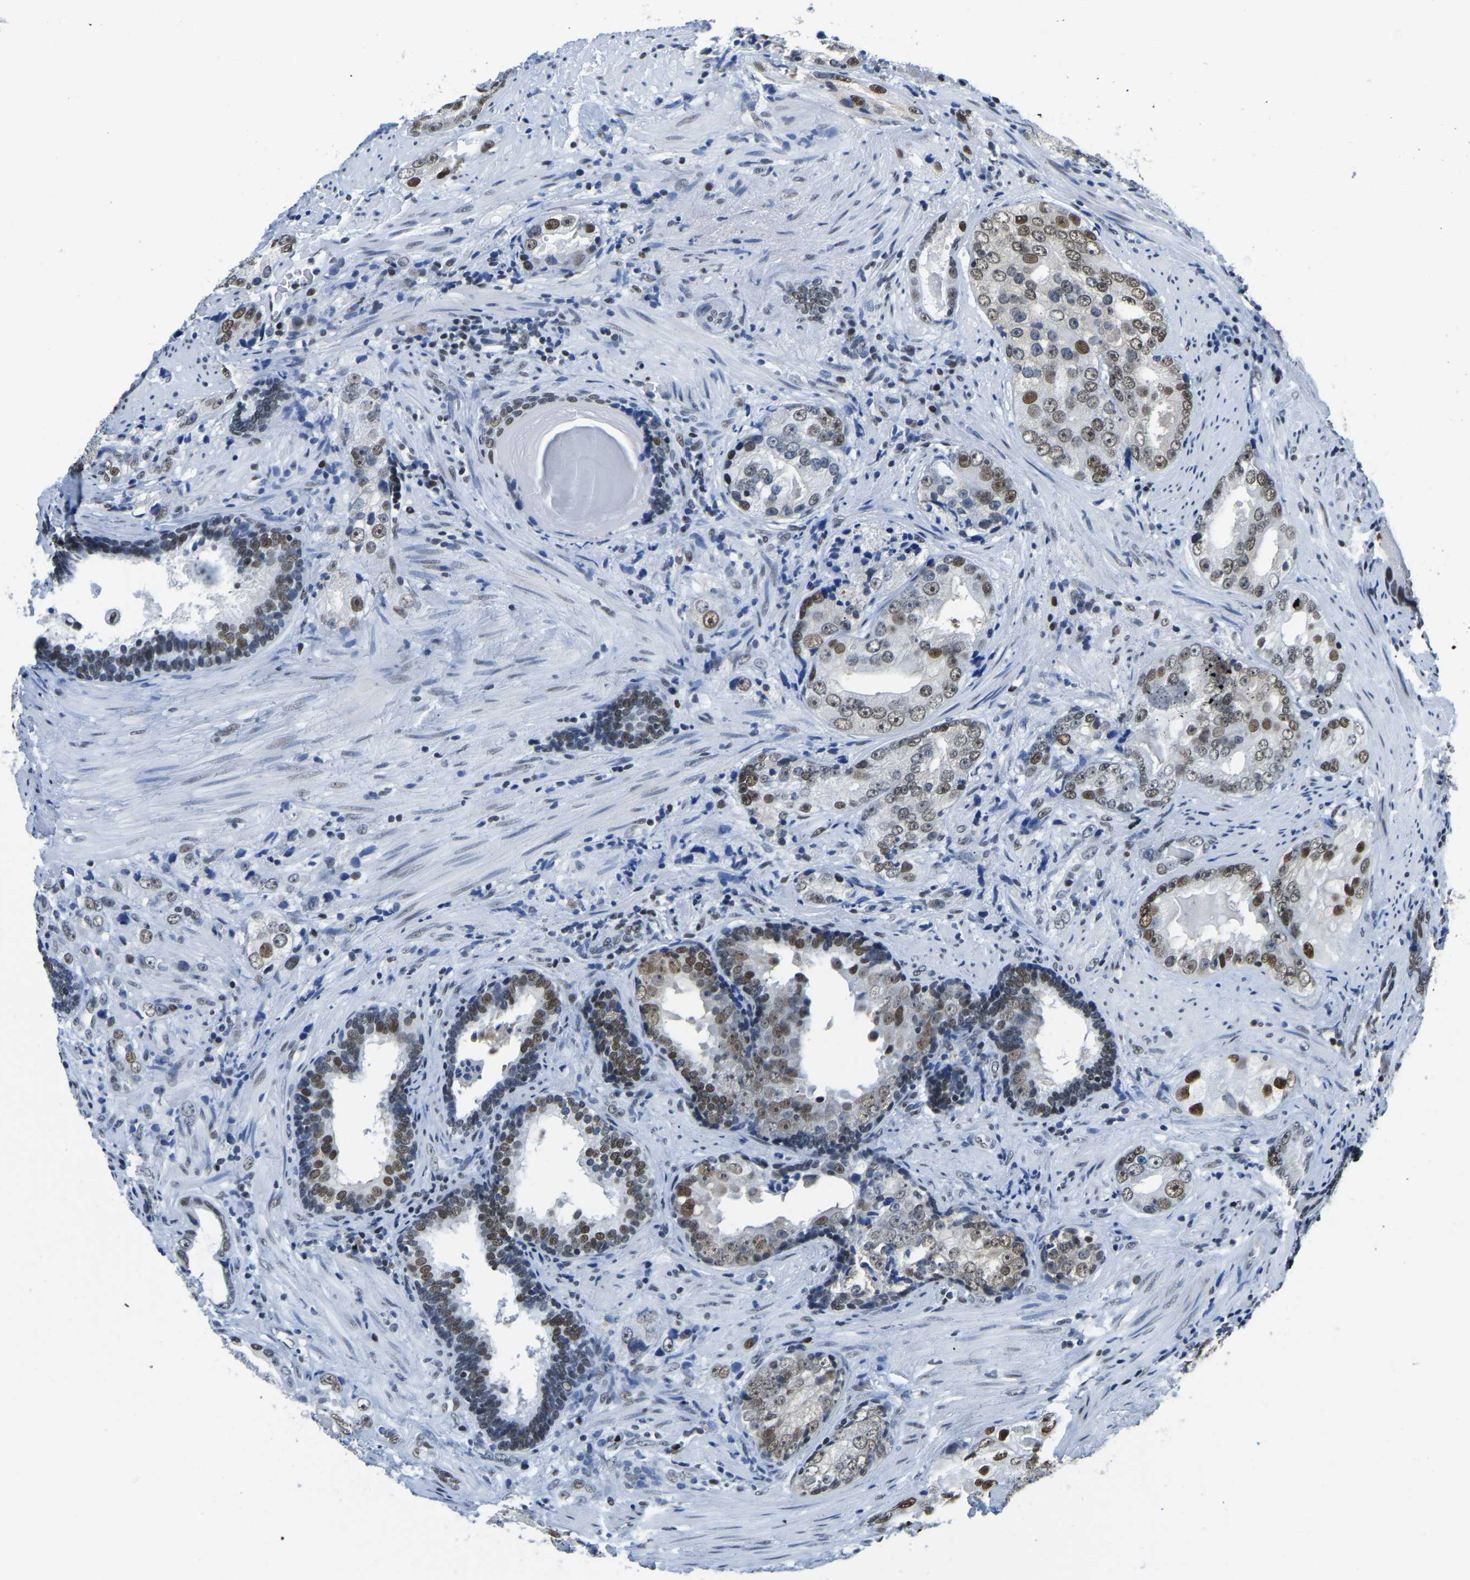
{"staining": {"intensity": "moderate", "quantity": "25%-75%", "location": "nuclear"}, "tissue": "prostate cancer", "cell_type": "Tumor cells", "image_type": "cancer", "snomed": [{"axis": "morphology", "description": "Adenocarcinoma, High grade"}, {"axis": "topography", "description": "Prostate"}], "caption": "There is medium levels of moderate nuclear positivity in tumor cells of prostate high-grade adenocarcinoma, as demonstrated by immunohistochemical staining (brown color).", "gene": "UBA1", "patient": {"sex": "male", "age": 66}}